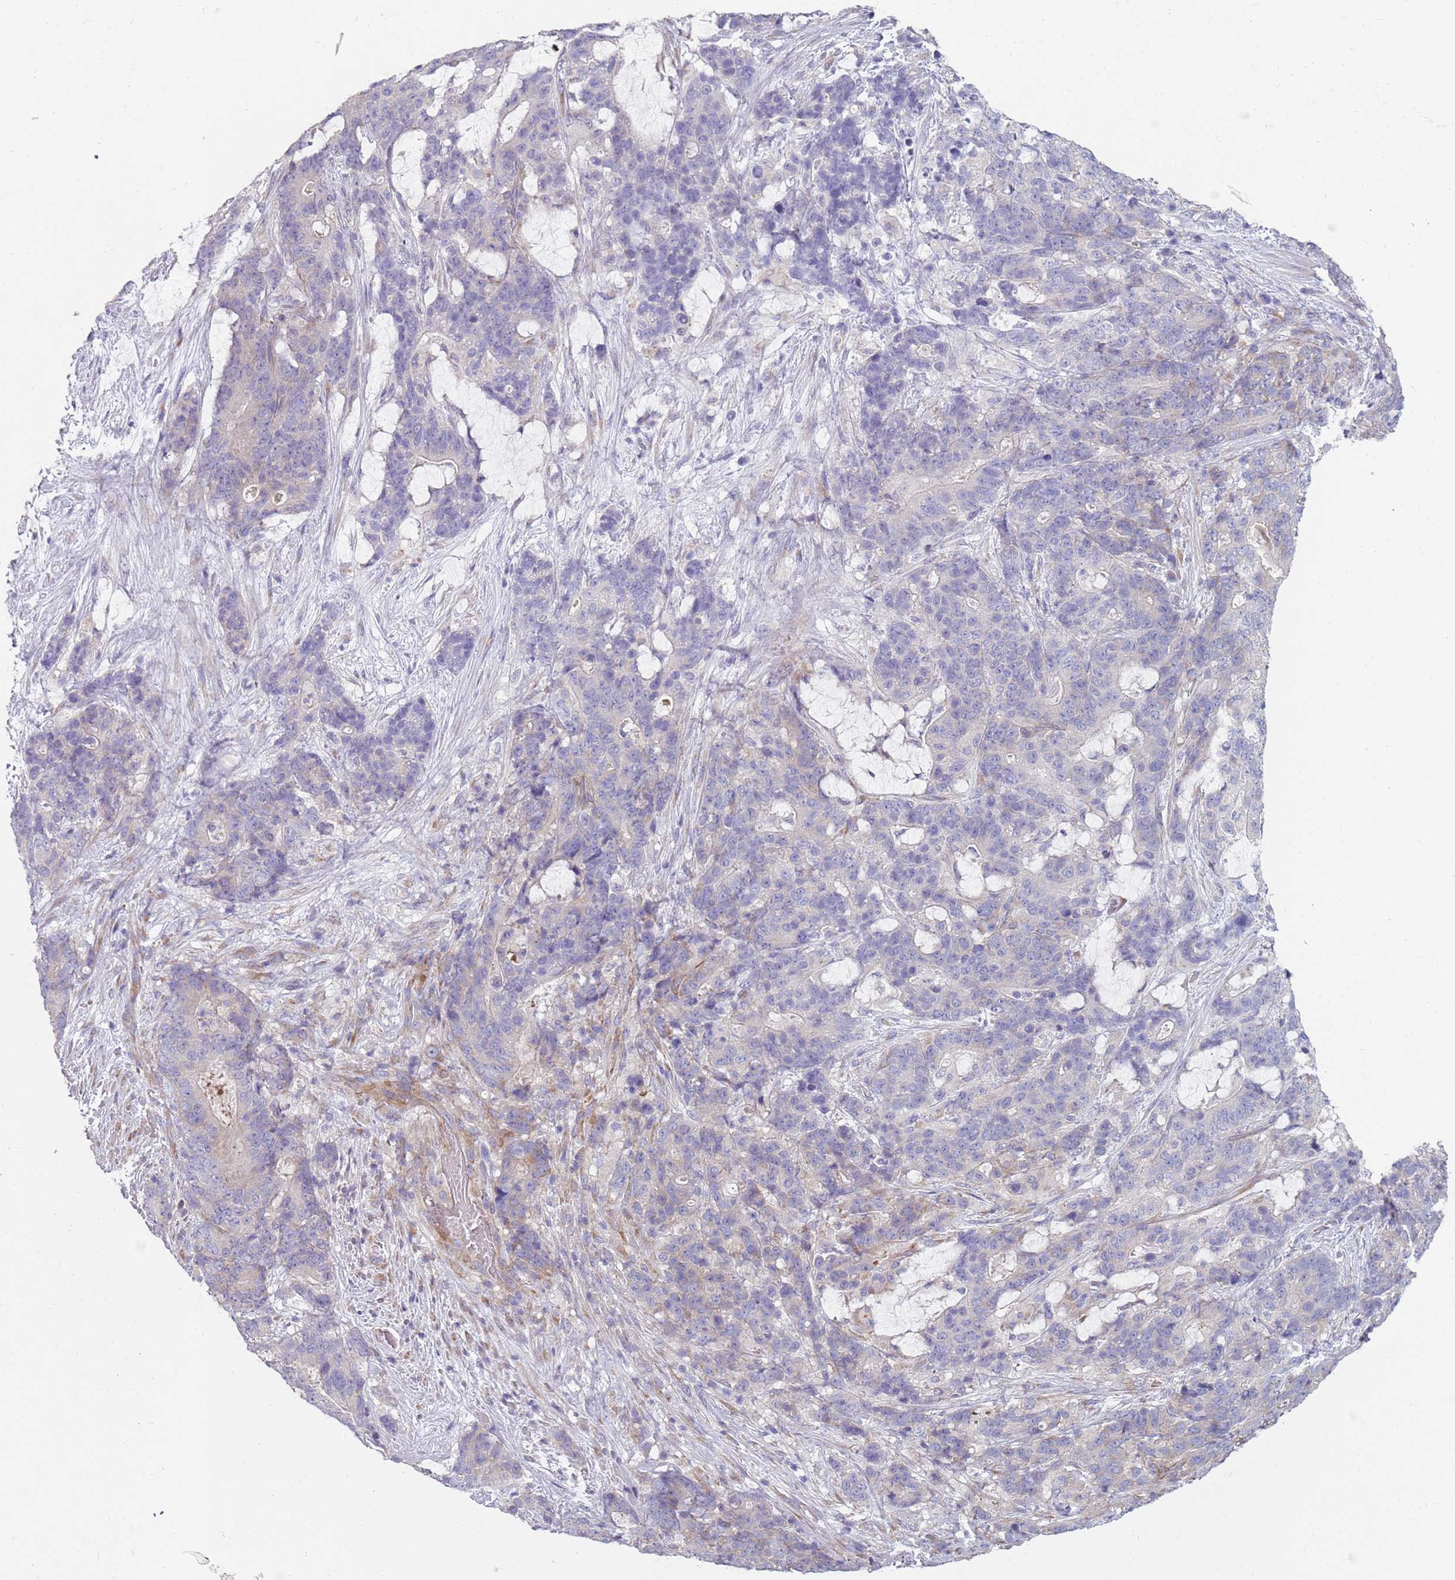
{"staining": {"intensity": "negative", "quantity": "none", "location": "none"}, "tissue": "stomach cancer", "cell_type": "Tumor cells", "image_type": "cancer", "snomed": [{"axis": "morphology", "description": "Normal tissue, NOS"}, {"axis": "morphology", "description": "Adenocarcinoma, NOS"}, {"axis": "topography", "description": "Stomach"}], "caption": "Immunohistochemistry micrograph of human stomach cancer (adenocarcinoma) stained for a protein (brown), which shows no positivity in tumor cells.", "gene": "ZNF583", "patient": {"sex": "female", "age": 64}}